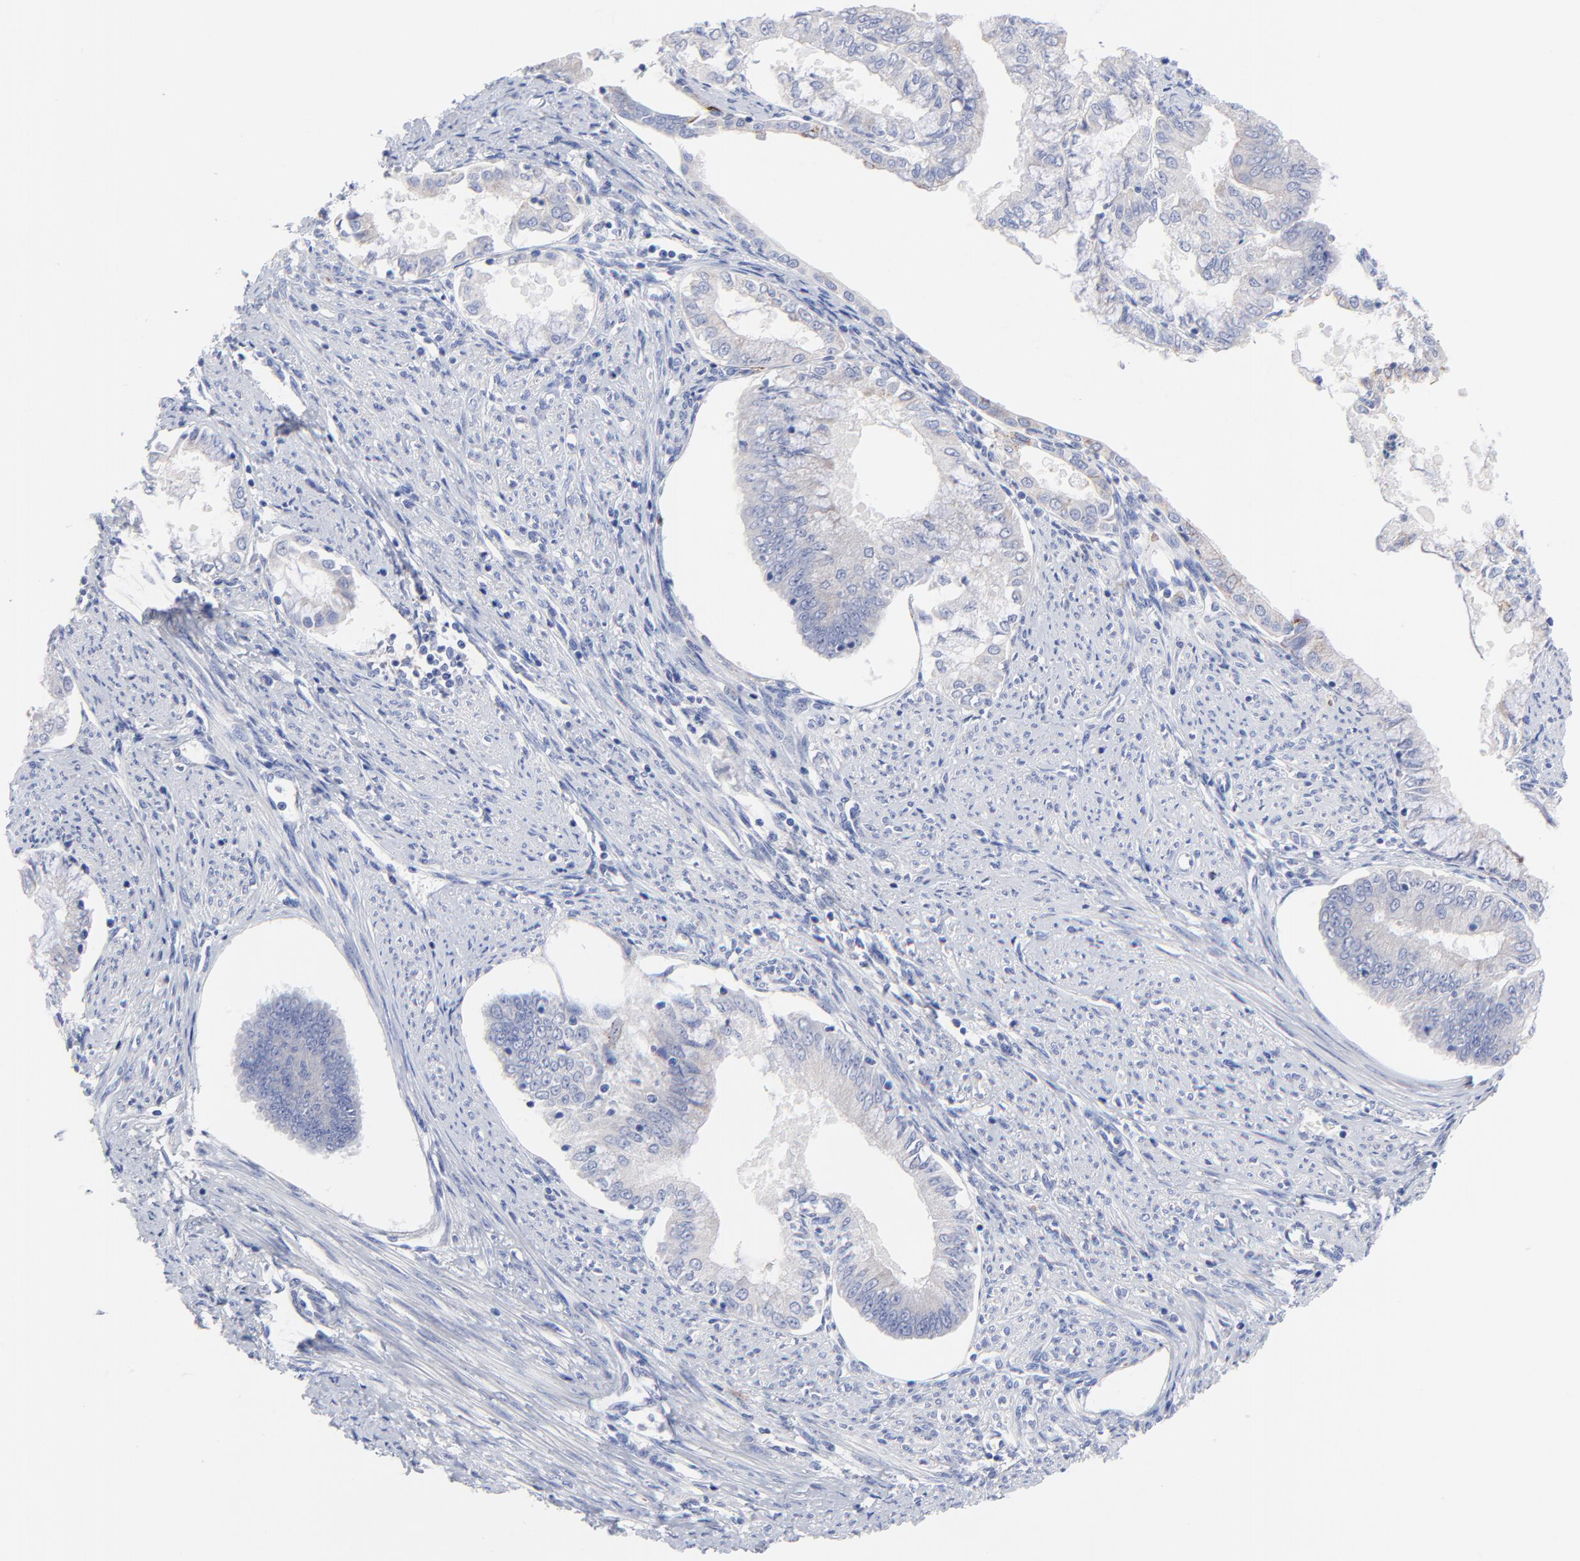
{"staining": {"intensity": "weak", "quantity": "<25%", "location": "cytoplasmic/membranous"}, "tissue": "endometrial cancer", "cell_type": "Tumor cells", "image_type": "cancer", "snomed": [{"axis": "morphology", "description": "Adenocarcinoma, NOS"}, {"axis": "topography", "description": "Endometrium"}], "caption": "Tumor cells are negative for brown protein staining in endometrial cancer (adenocarcinoma).", "gene": "FBXO10", "patient": {"sex": "female", "age": 76}}